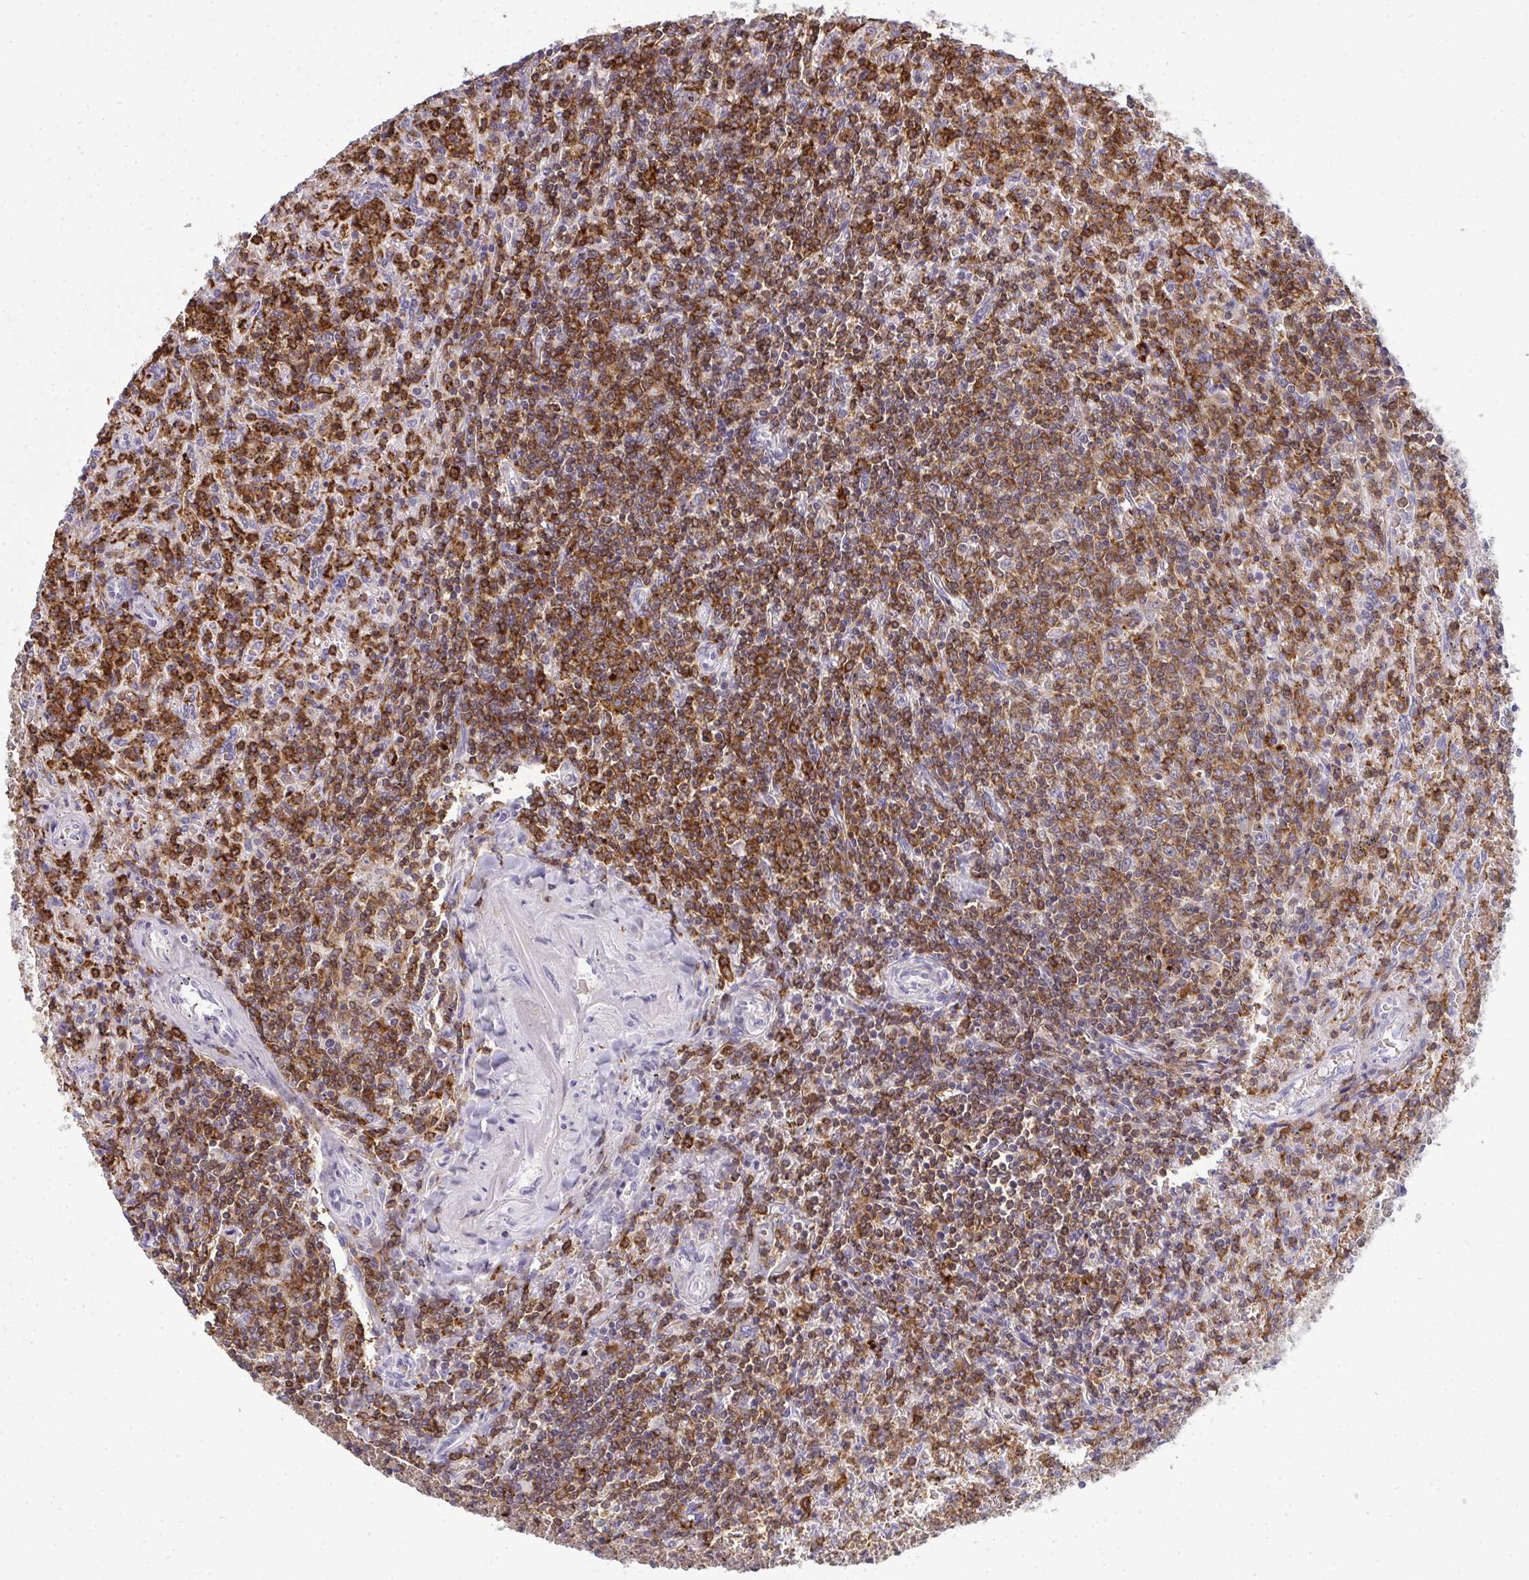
{"staining": {"intensity": "strong", "quantity": ">75%", "location": "cytoplasmic/membranous"}, "tissue": "lymphoma", "cell_type": "Tumor cells", "image_type": "cancer", "snomed": [{"axis": "morphology", "description": "Malignant lymphoma, non-Hodgkin's type, Low grade"}, {"axis": "topography", "description": "Spleen"}], "caption": "Immunohistochemistry (IHC) staining of low-grade malignant lymphoma, non-Hodgkin's type, which reveals high levels of strong cytoplasmic/membranous positivity in about >75% of tumor cells indicating strong cytoplasmic/membranous protein staining. The staining was performed using DAB (brown) for protein detection and nuclei were counterstained in hematoxylin (blue).", "gene": "AP5M1", "patient": {"sex": "female", "age": 64}}